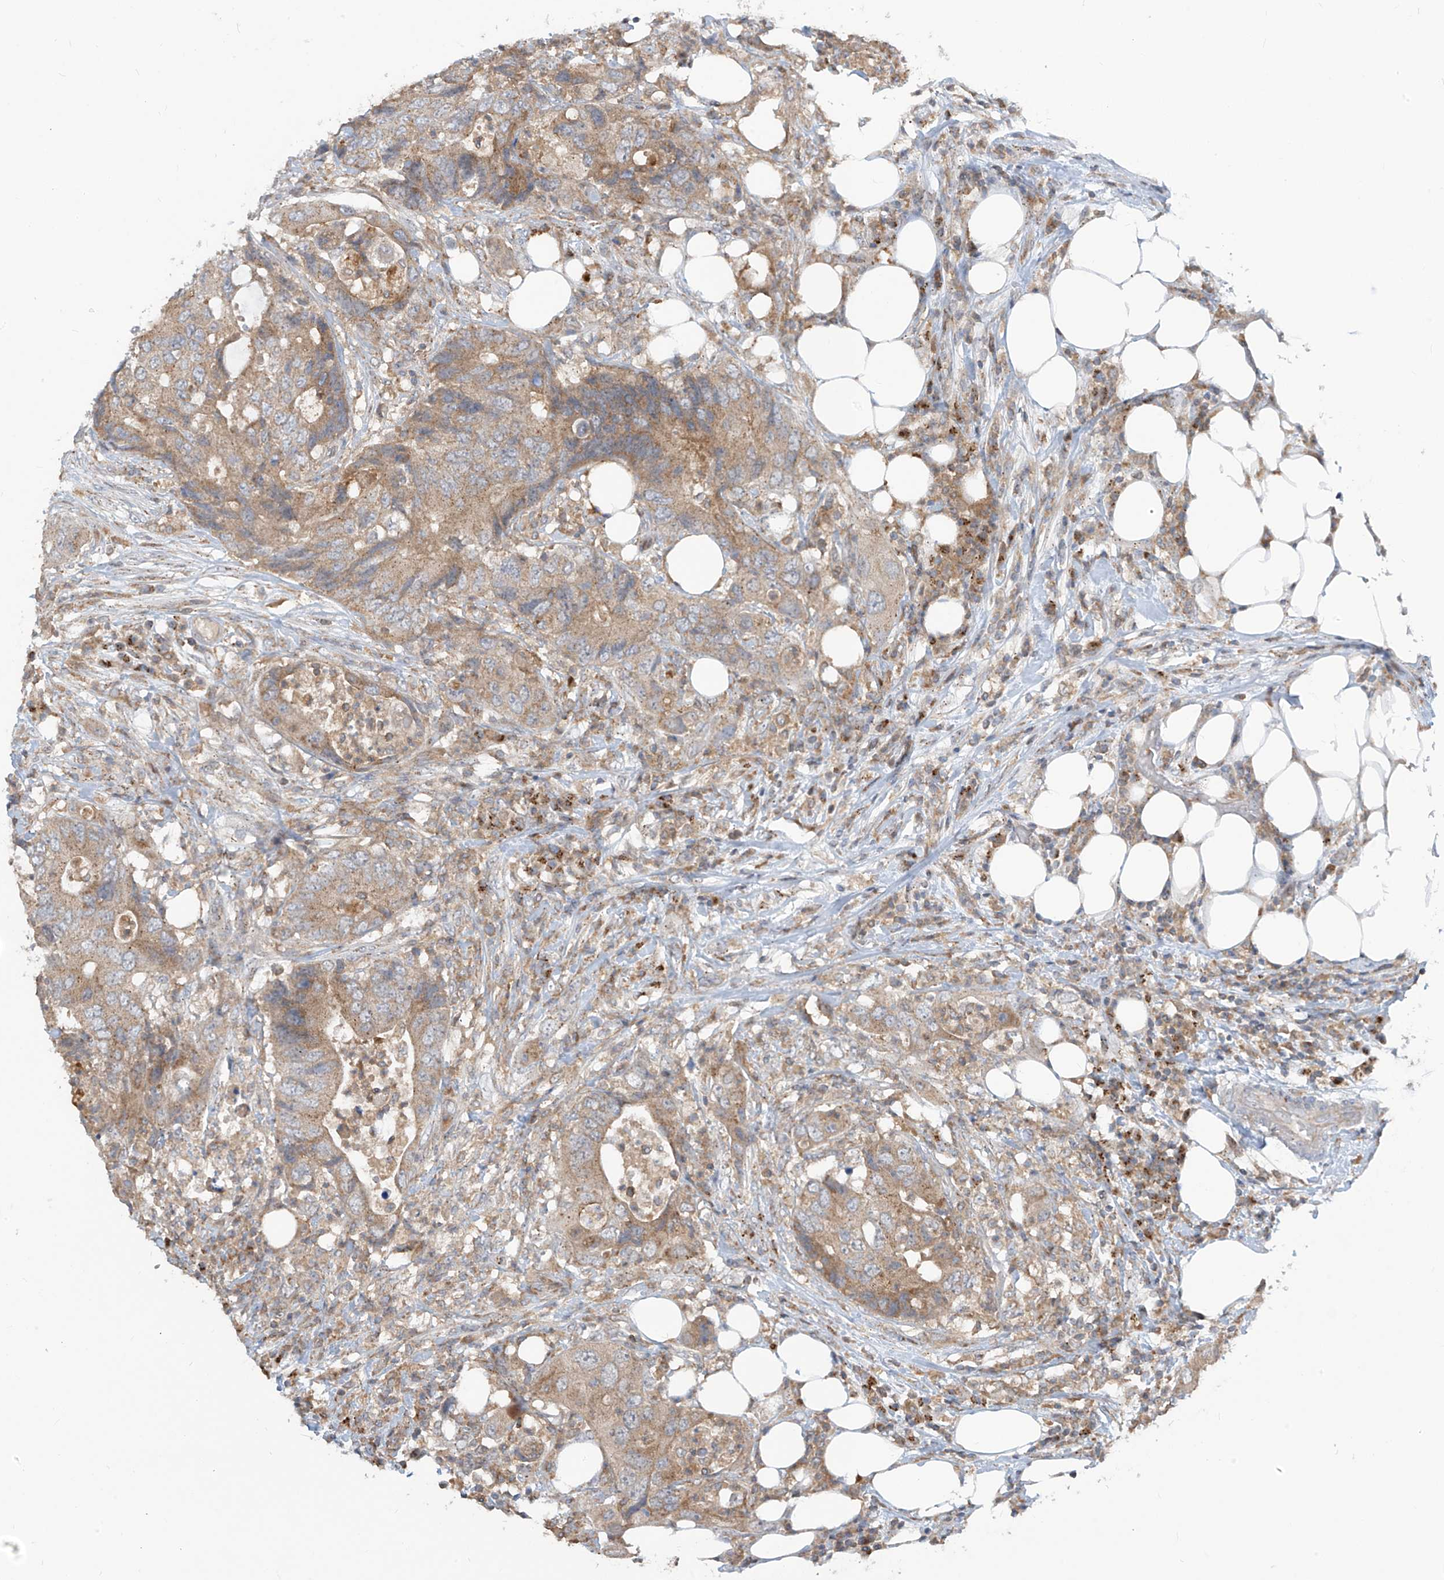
{"staining": {"intensity": "moderate", "quantity": ">75%", "location": "cytoplasmic/membranous"}, "tissue": "colorectal cancer", "cell_type": "Tumor cells", "image_type": "cancer", "snomed": [{"axis": "morphology", "description": "Adenocarcinoma, NOS"}, {"axis": "topography", "description": "Colon"}], "caption": "This image exhibits immunohistochemistry (IHC) staining of human adenocarcinoma (colorectal), with medium moderate cytoplasmic/membranous positivity in approximately >75% of tumor cells.", "gene": "PARVG", "patient": {"sex": "male", "age": 71}}